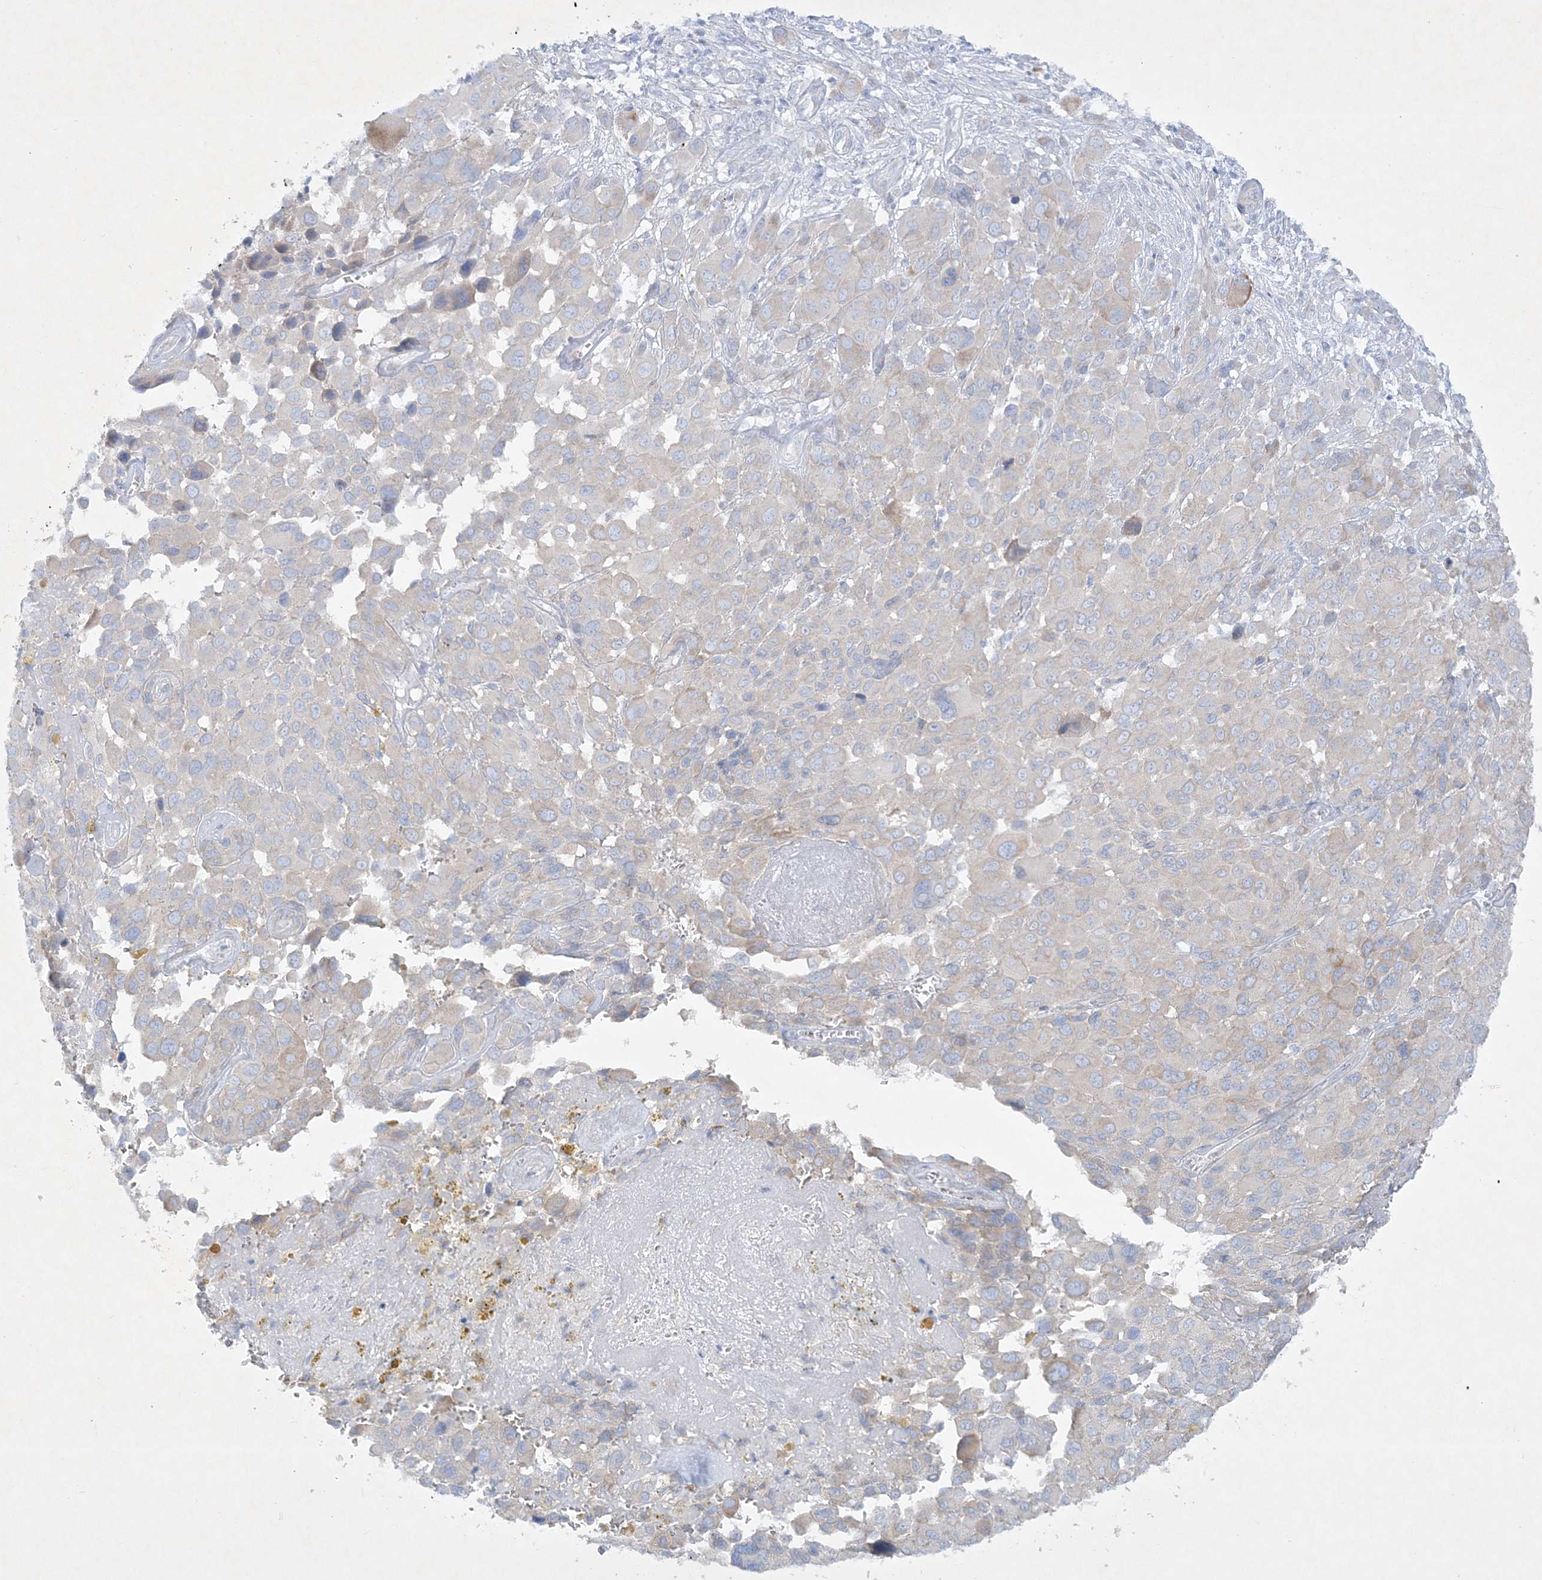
{"staining": {"intensity": "weak", "quantity": "<25%", "location": "cytoplasmic/membranous"}, "tissue": "melanoma", "cell_type": "Tumor cells", "image_type": "cancer", "snomed": [{"axis": "morphology", "description": "Malignant melanoma, NOS"}, {"axis": "topography", "description": "Skin of trunk"}], "caption": "Immunohistochemical staining of malignant melanoma demonstrates no significant staining in tumor cells.", "gene": "FARSB", "patient": {"sex": "male", "age": 71}}